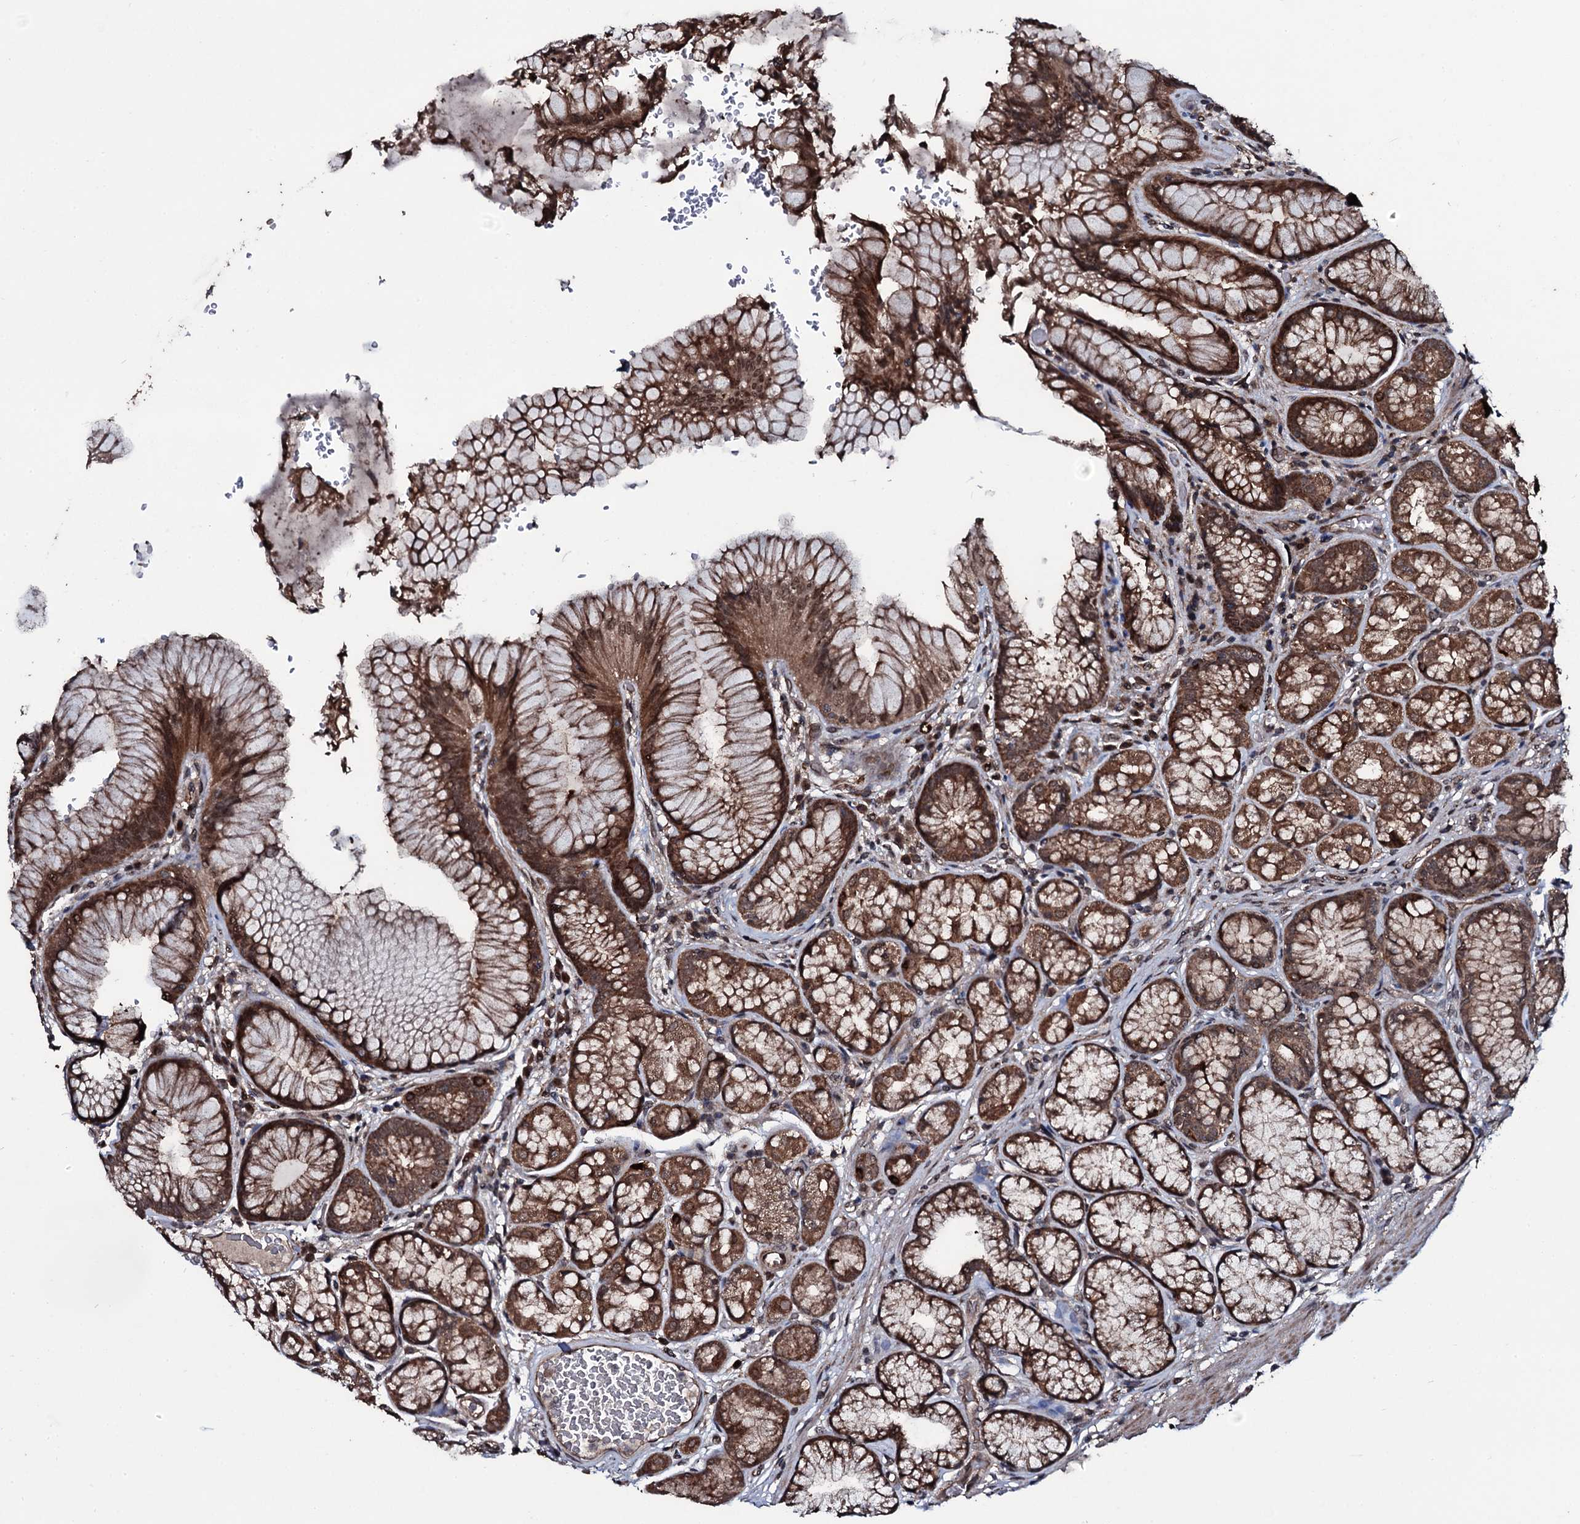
{"staining": {"intensity": "strong", "quantity": ">75%", "location": "cytoplasmic/membranous,nuclear"}, "tissue": "stomach", "cell_type": "Glandular cells", "image_type": "normal", "snomed": [{"axis": "morphology", "description": "Normal tissue, NOS"}, {"axis": "topography", "description": "Stomach"}], "caption": "Strong cytoplasmic/membranous,nuclear positivity is present in approximately >75% of glandular cells in benign stomach. (Brightfield microscopy of DAB IHC at high magnification).", "gene": "MRPS31", "patient": {"sex": "male", "age": 63}}